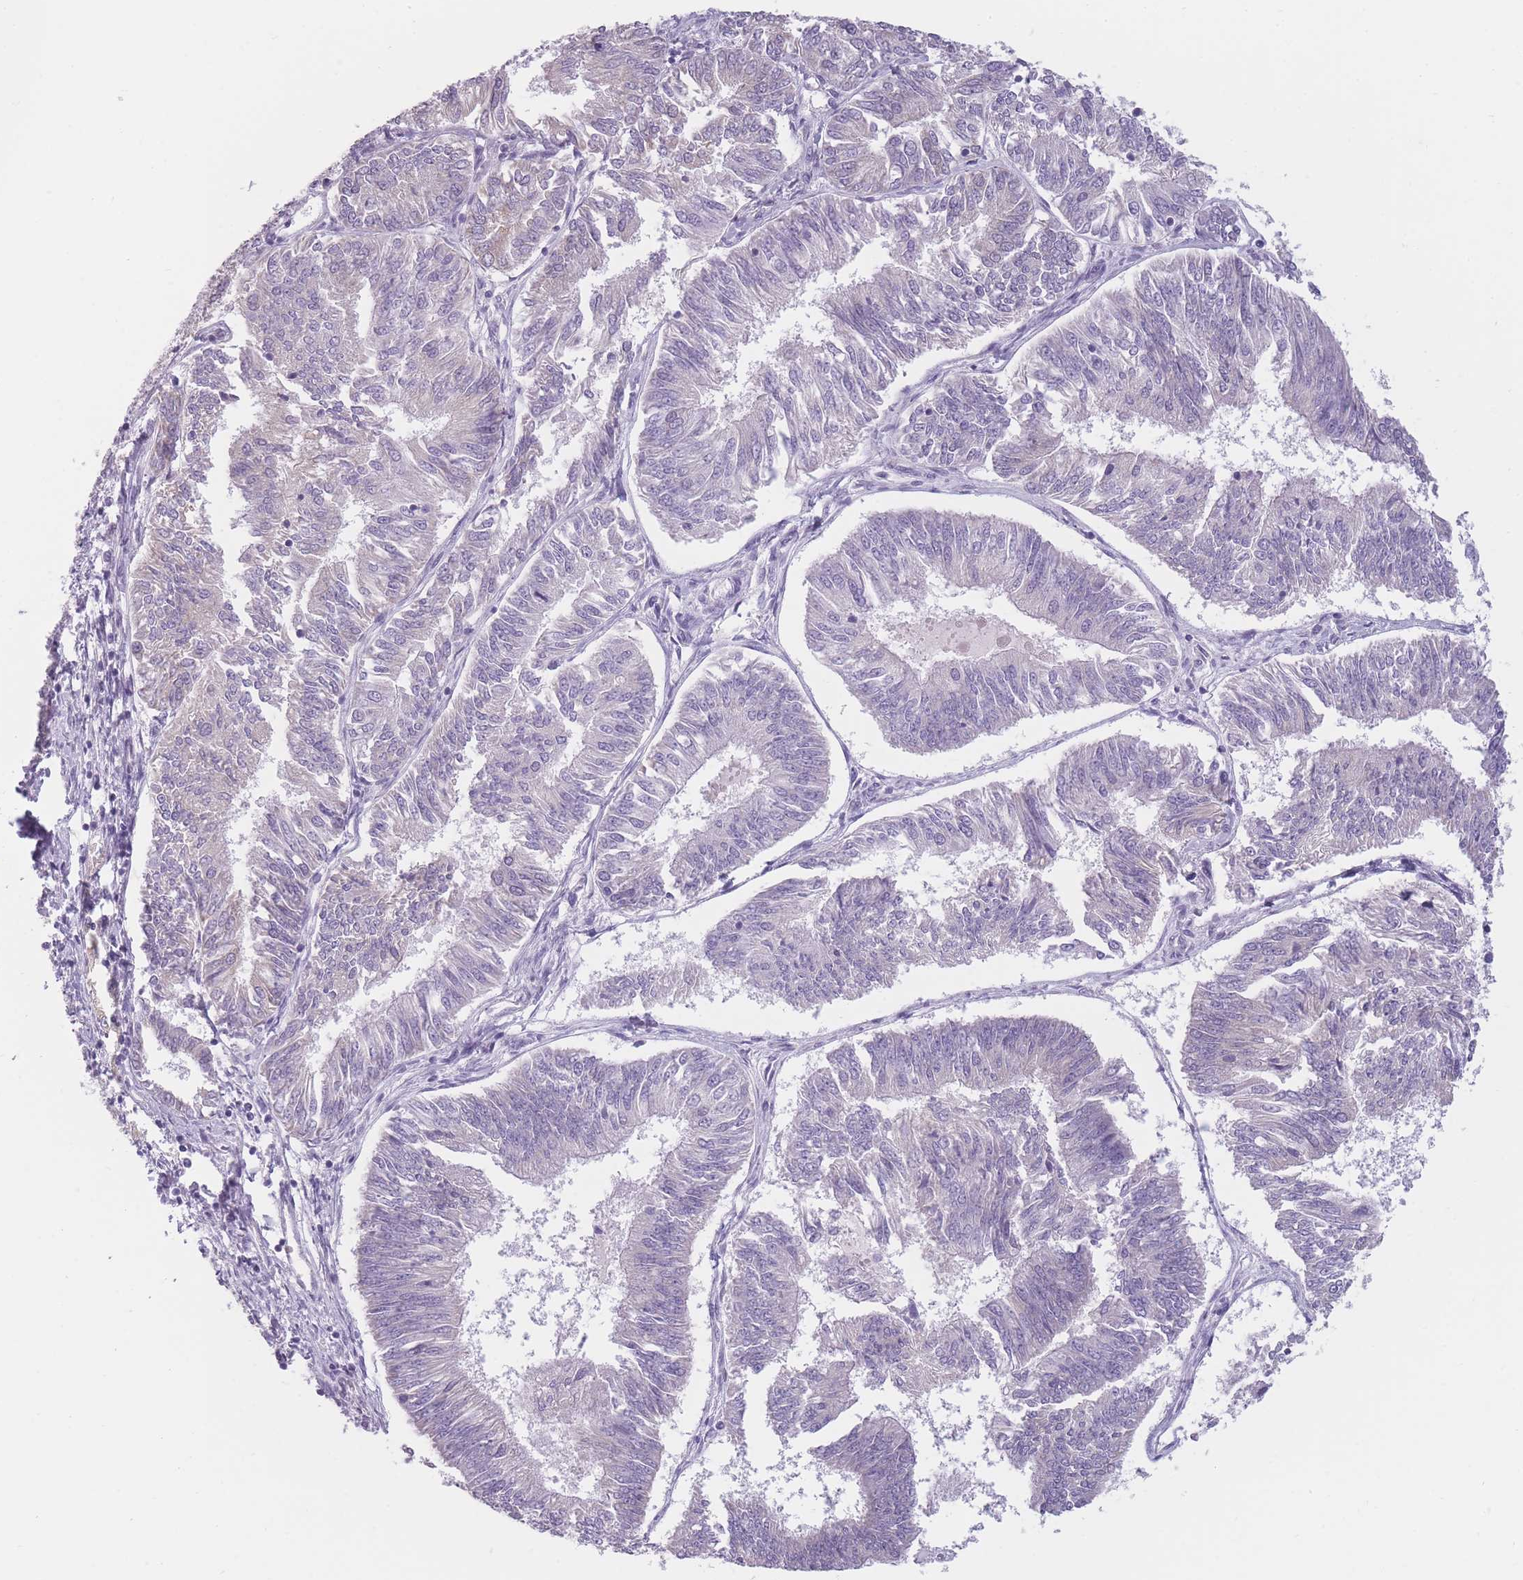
{"staining": {"intensity": "negative", "quantity": "none", "location": "none"}, "tissue": "endometrial cancer", "cell_type": "Tumor cells", "image_type": "cancer", "snomed": [{"axis": "morphology", "description": "Adenocarcinoma, NOS"}, {"axis": "topography", "description": "Endometrium"}], "caption": "Adenocarcinoma (endometrial) was stained to show a protein in brown. There is no significant staining in tumor cells. (Stains: DAB (3,3'-diaminobenzidine) IHC with hematoxylin counter stain, Microscopy: brightfield microscopy at high magnification).", "gene": "TMEM236", "patient": {"sex": "female", "age": 58}}